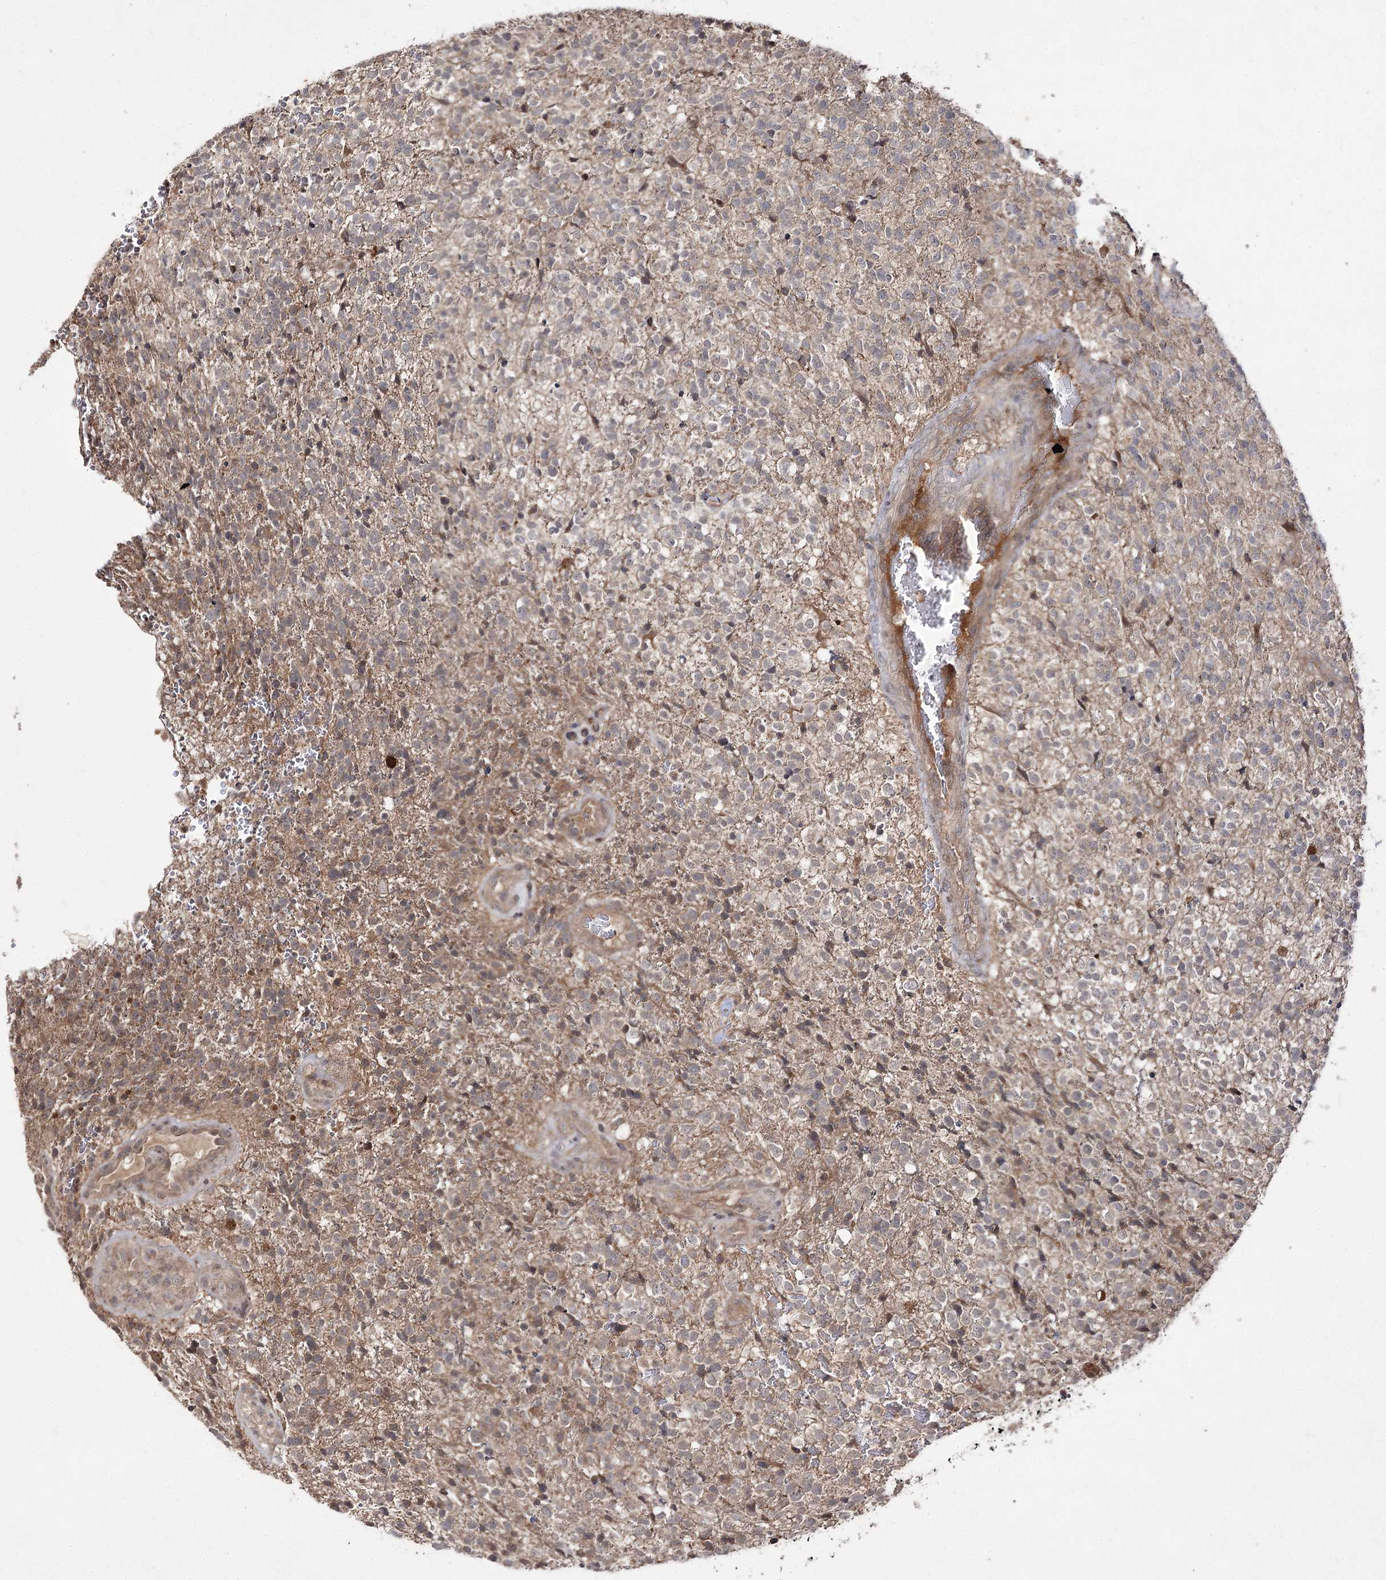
{"staining": {"intensity": "moderate", "quantity": "<25%", "location": "cytoplasmic/membranous"}, "tissue": "glioma", "cell_type": "Tumor cells", "image_type": "cancer", "snomed": [{"axis": "morphology", "description": "Glioma, malignant, High grade"}, {"axis": "topography", "description": "Brain"}], "caption": "This micrograph exhibits IHC staining of human glioma, with low moderate cytoplasmic/membranous staining in approximately <25% of tumor cells.", "gene": "FANCL", "patient": {"sex": "male", "age": 56}}